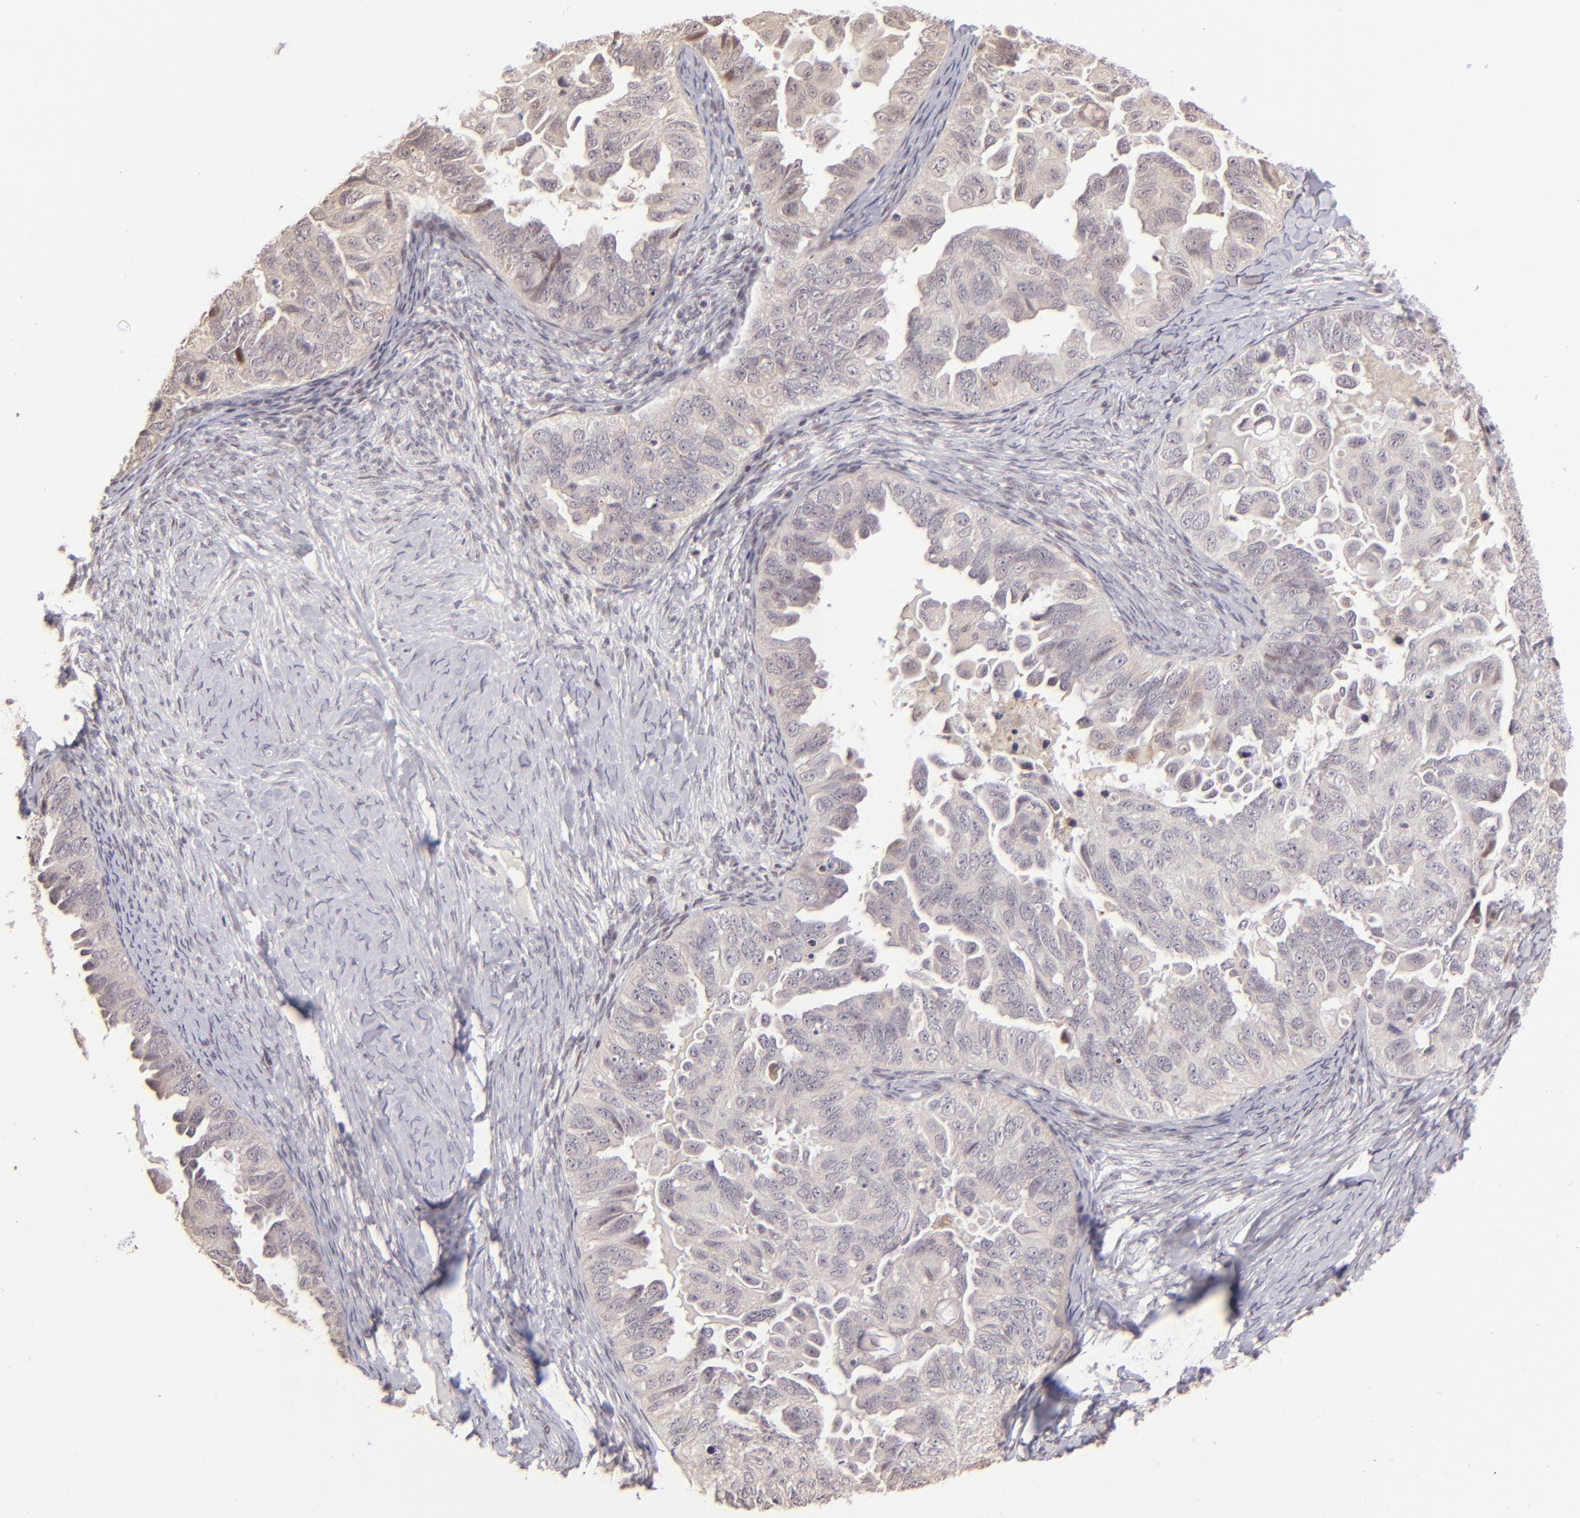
{"staining": {"intensity": "weak", "quantity": "25%-75%", "location": "cytoplasmic/membranous,nuclear"}, "tissue": "ovarian cancer", "cell_type": "Tumor cells", "image_type": "cancer", "snomed": [{"axis": "morphology", "description": "Cystadenocarcinoma, serous, NOS"}, {"axis": "topography", "description": "Ovary"}], "caption": "Immunohistochemical staining of ovarian cancer (serous cystadenocarcinoma) reveals low levels of weak cytoplasmic/membranous and nuclear protein positivity in approximately 25%-75% of tumor cells.", "gene": "RARB", "patient": {"sex": "female", "age": 82}}